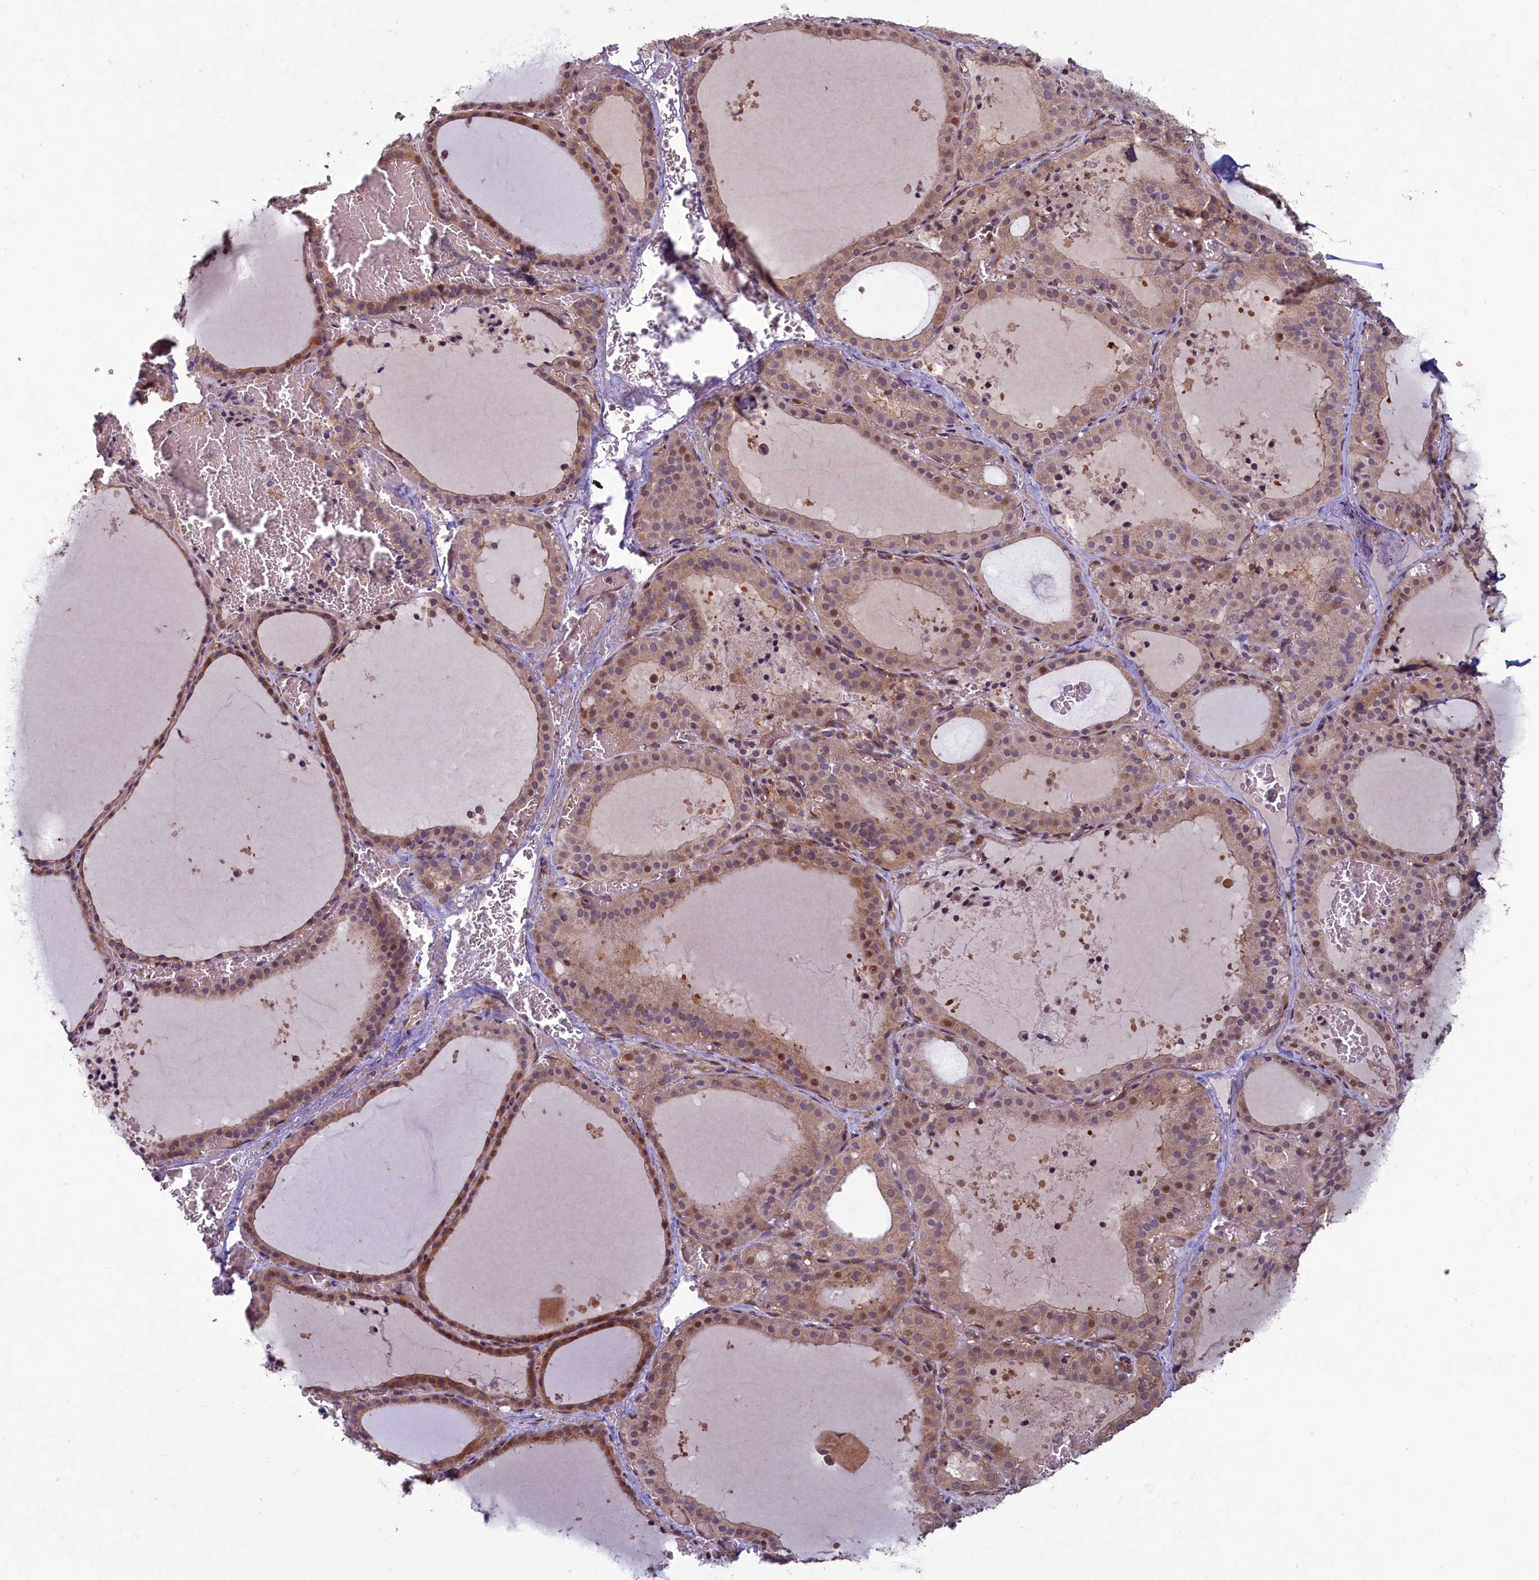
{"staining": {"intensity": "weak", "quantity": ">75%", "location": "cytoplasmic/membranous,nuclear"}, "tissue": "thyroid gland", "cell_type": "Glandular cells", "image_type": "normal", "snomed": [{"axis": "morphology", "description": "Normal tissue, NOS"}, {"axis": "topography", "description": "Thyroid gland"}], "caption": "Glandular cells display low levels of weak cytoplasmic/membranous,nuclear positivity in about >75% of cells in unremarkable human thyroid gland.", "gene": "CIAO2B", "patient": {"sex": "female", "age": 39}}